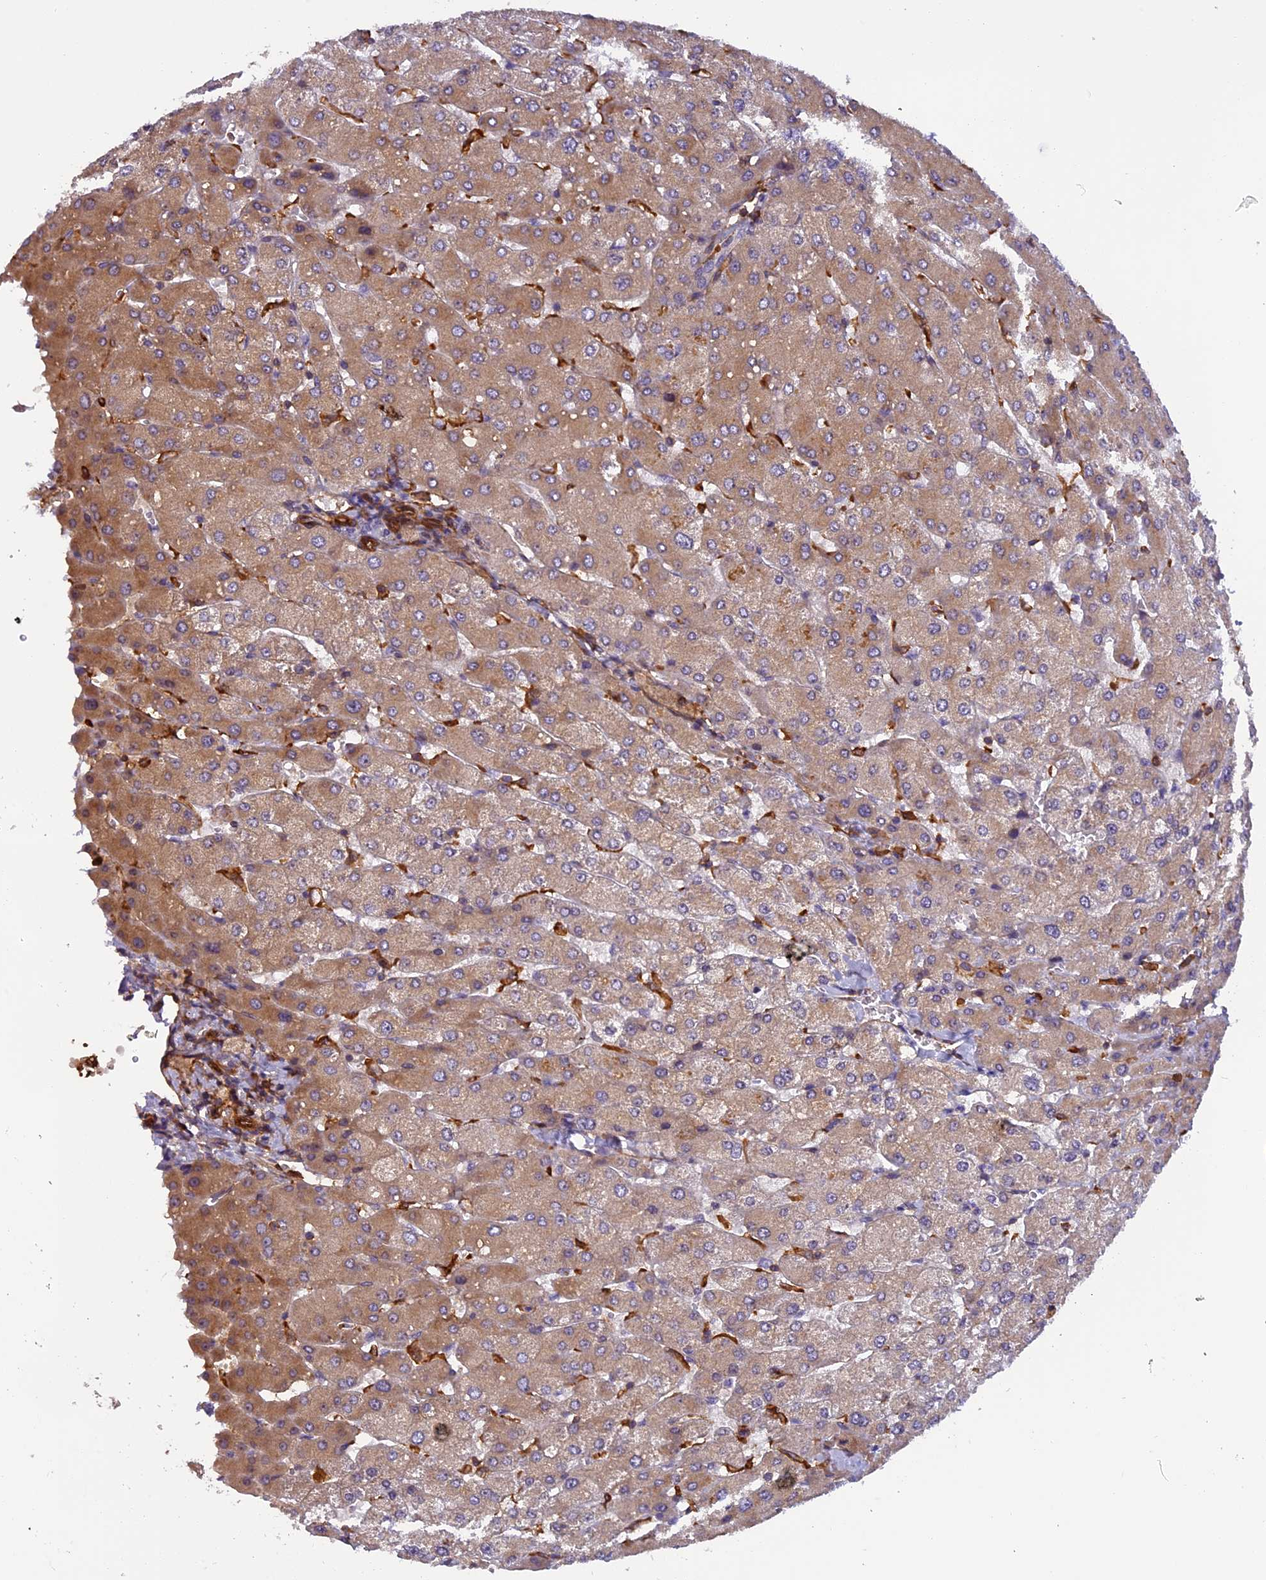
{"staining": {"intensity": "weak", "quantity": "25%-75%", "location": "cytoplasmic/membranous"}, "tissue": "liver", "cell_type": "Cholangiocytes", "image_type": "normal", "snomed": [{"axis": "morphology", "description": "Normal tissue, NOS"}, {"axis": "topography", "description": "Liver"}], "caption": "The histopathology image displays immunohistochemical staining of normal liver. There is weak cytoplasmic/membranous positivity is identified in approximately 25%-75% of cholangiocytes. (brown staining indicates protein expression, while blue staining denotes nuclei).", "gene": "EHBP1L1", "patient": {"sex": "male", "age": 55}}